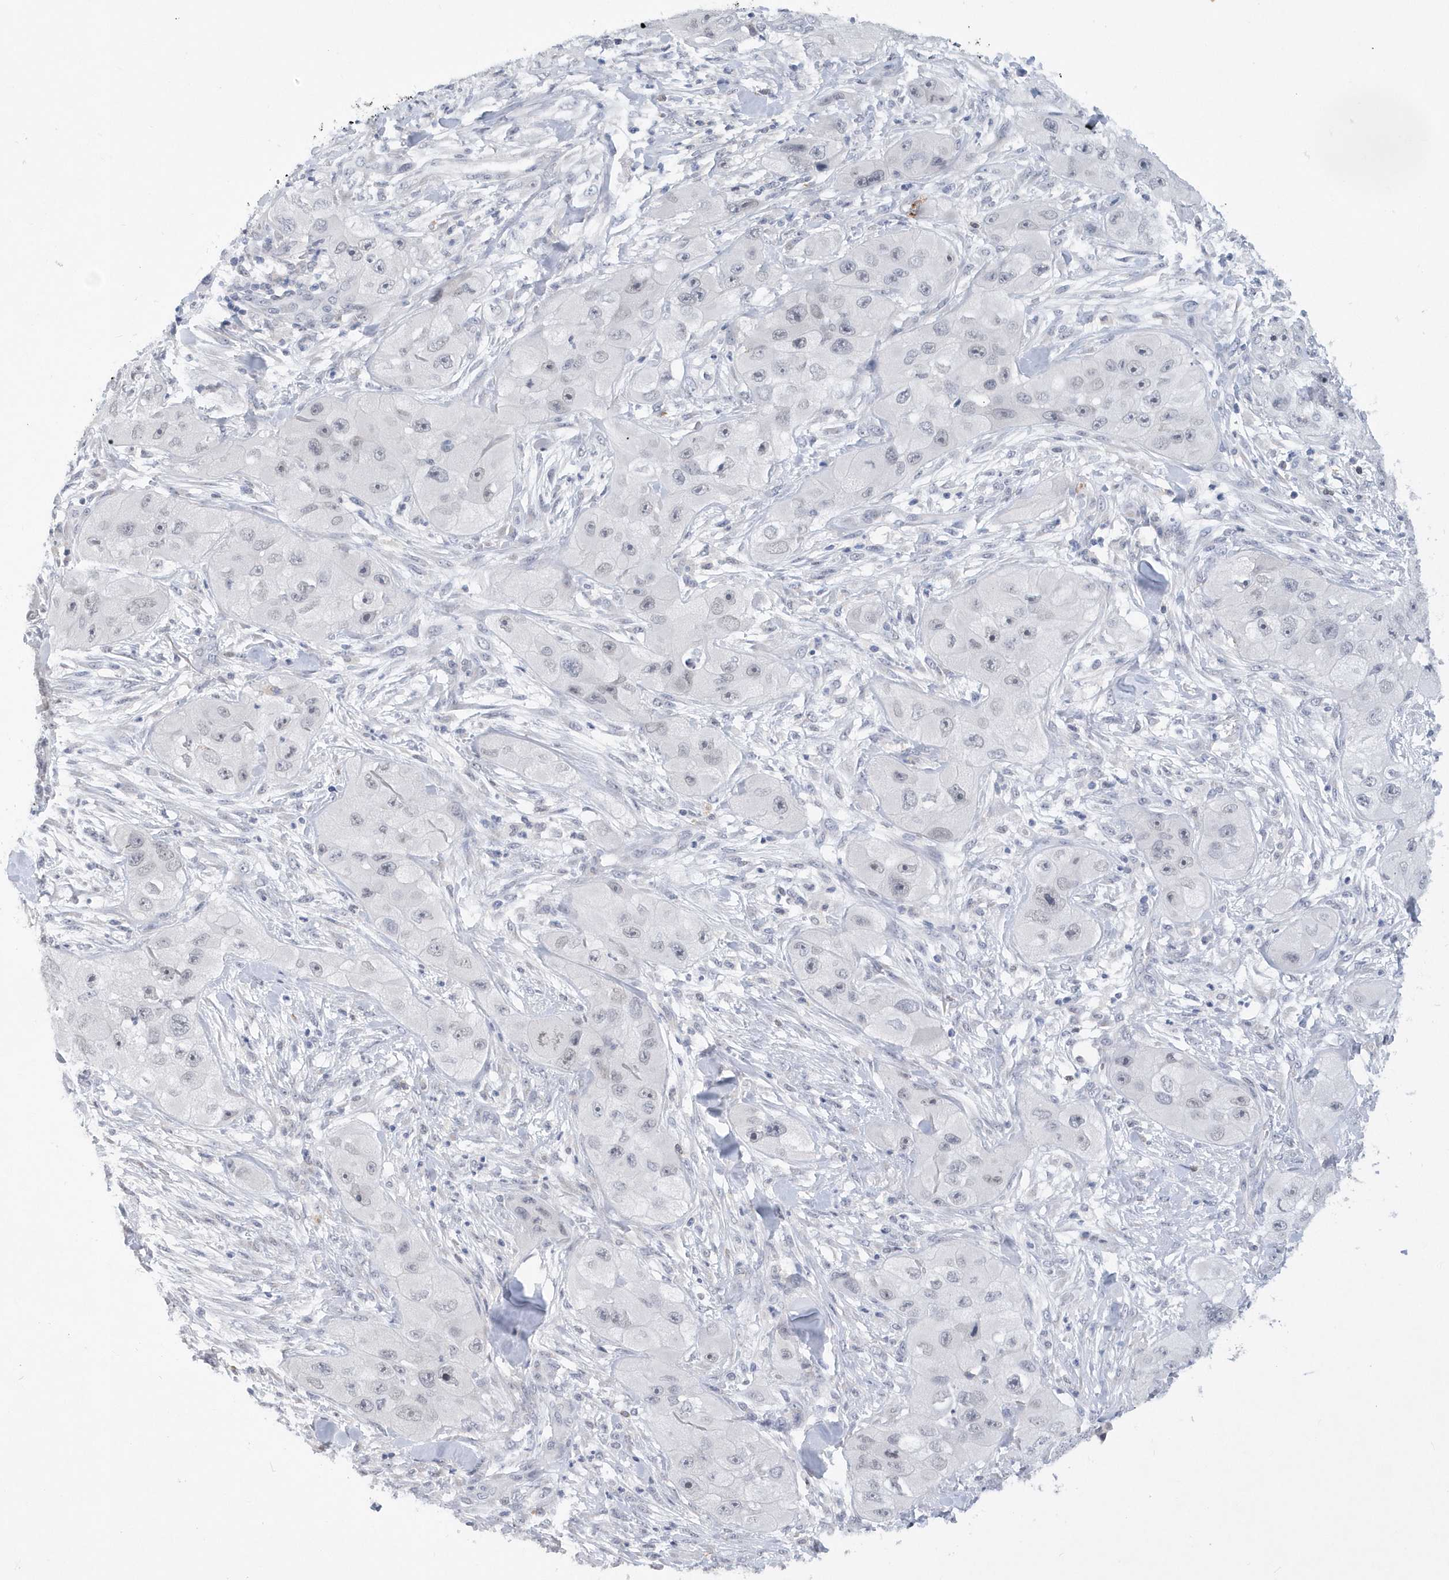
{"staining": {"intensity": "negative", "quantity": "none", "location": "none"}, "tissue": "skin cancer", "cell_type": "Tumor cells", "image_type": "cancer", "snomed": [{"axis": "morphology", "description": "Squamous cell carcinoma, NOS"}, {"axis": "topography", "description": "Skin"}, {"axis": "topography", "description": "Subcutis"}], "caption": "Skin cancer (squamous cell carcinoma) was stained to show a protein in brown. There is no significant positivity in tumor cells.", "gene": "SRGAP3", "patient": {"sex": "male", "age": 73}}